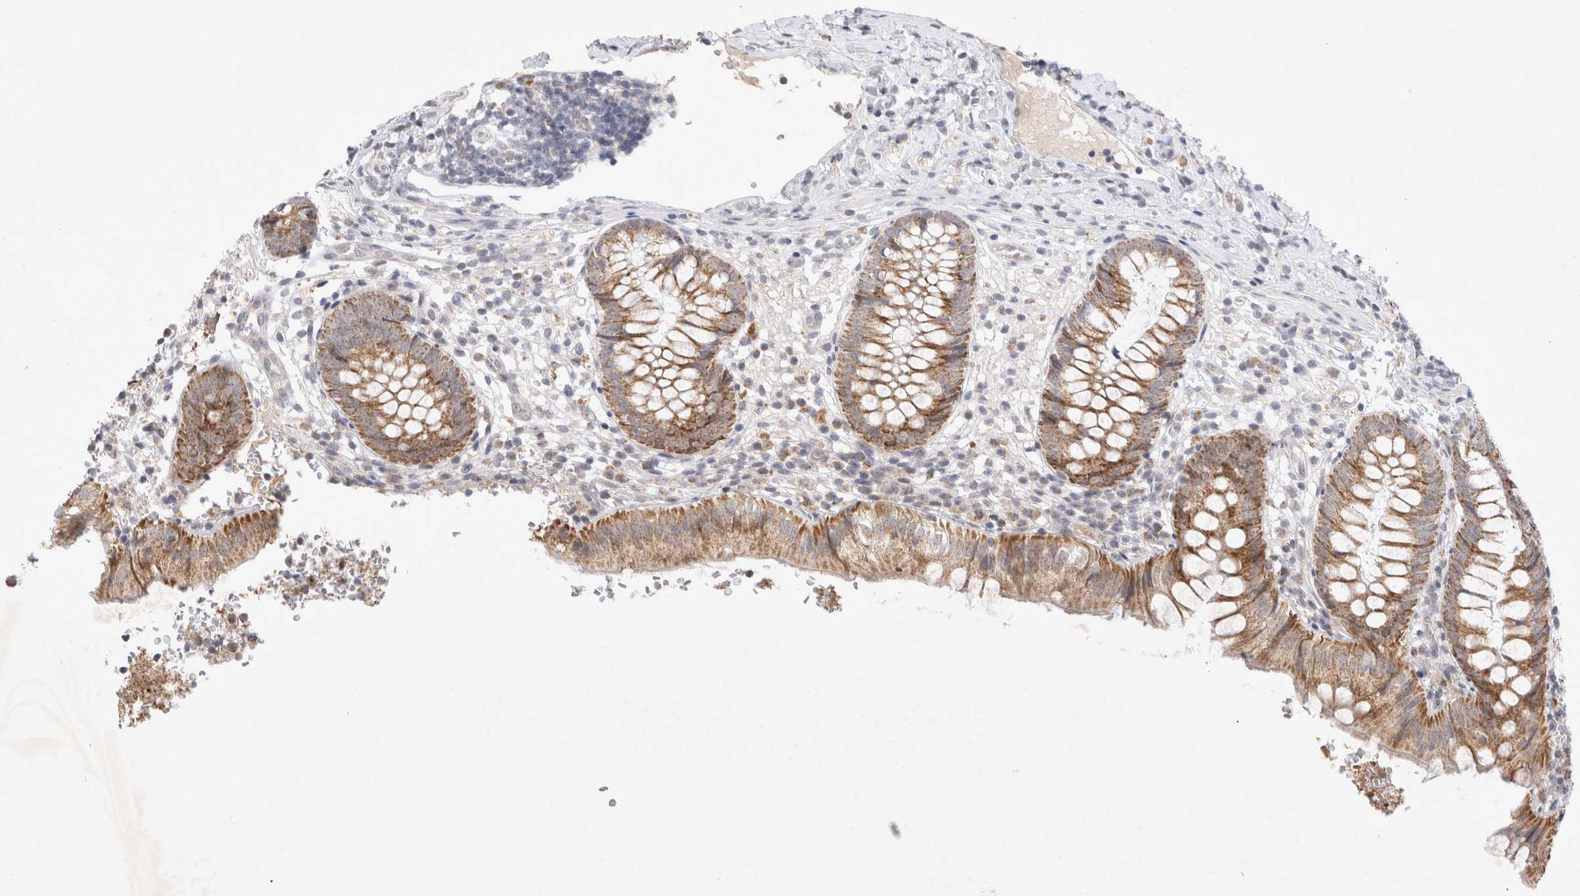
{"staining": {"intensity": "moderate", "quantity": ">75%", "location": "cytoplasmic/membranous"}, "tissue": "appendix", "cell_type": "Glandular cells", "image_type": "normal", "snomed": [{"axis": "morphology", "description": "Normal tissue, NOS"}, {"axis": "topography", "description": "Appendix"}], "caption": "A brown stain highlights moderate cytoplasmic/membranous expression of a protein in glandular cells of unremarkable human appendix. Using DAB (3,3'-diaminobenzidine) (brown) and hematoxylin (blue) stains, captured at high magnification using brightfield microscopy.", "gene": "MRPL37", "patient": {"sex": "male", "age": 8}}